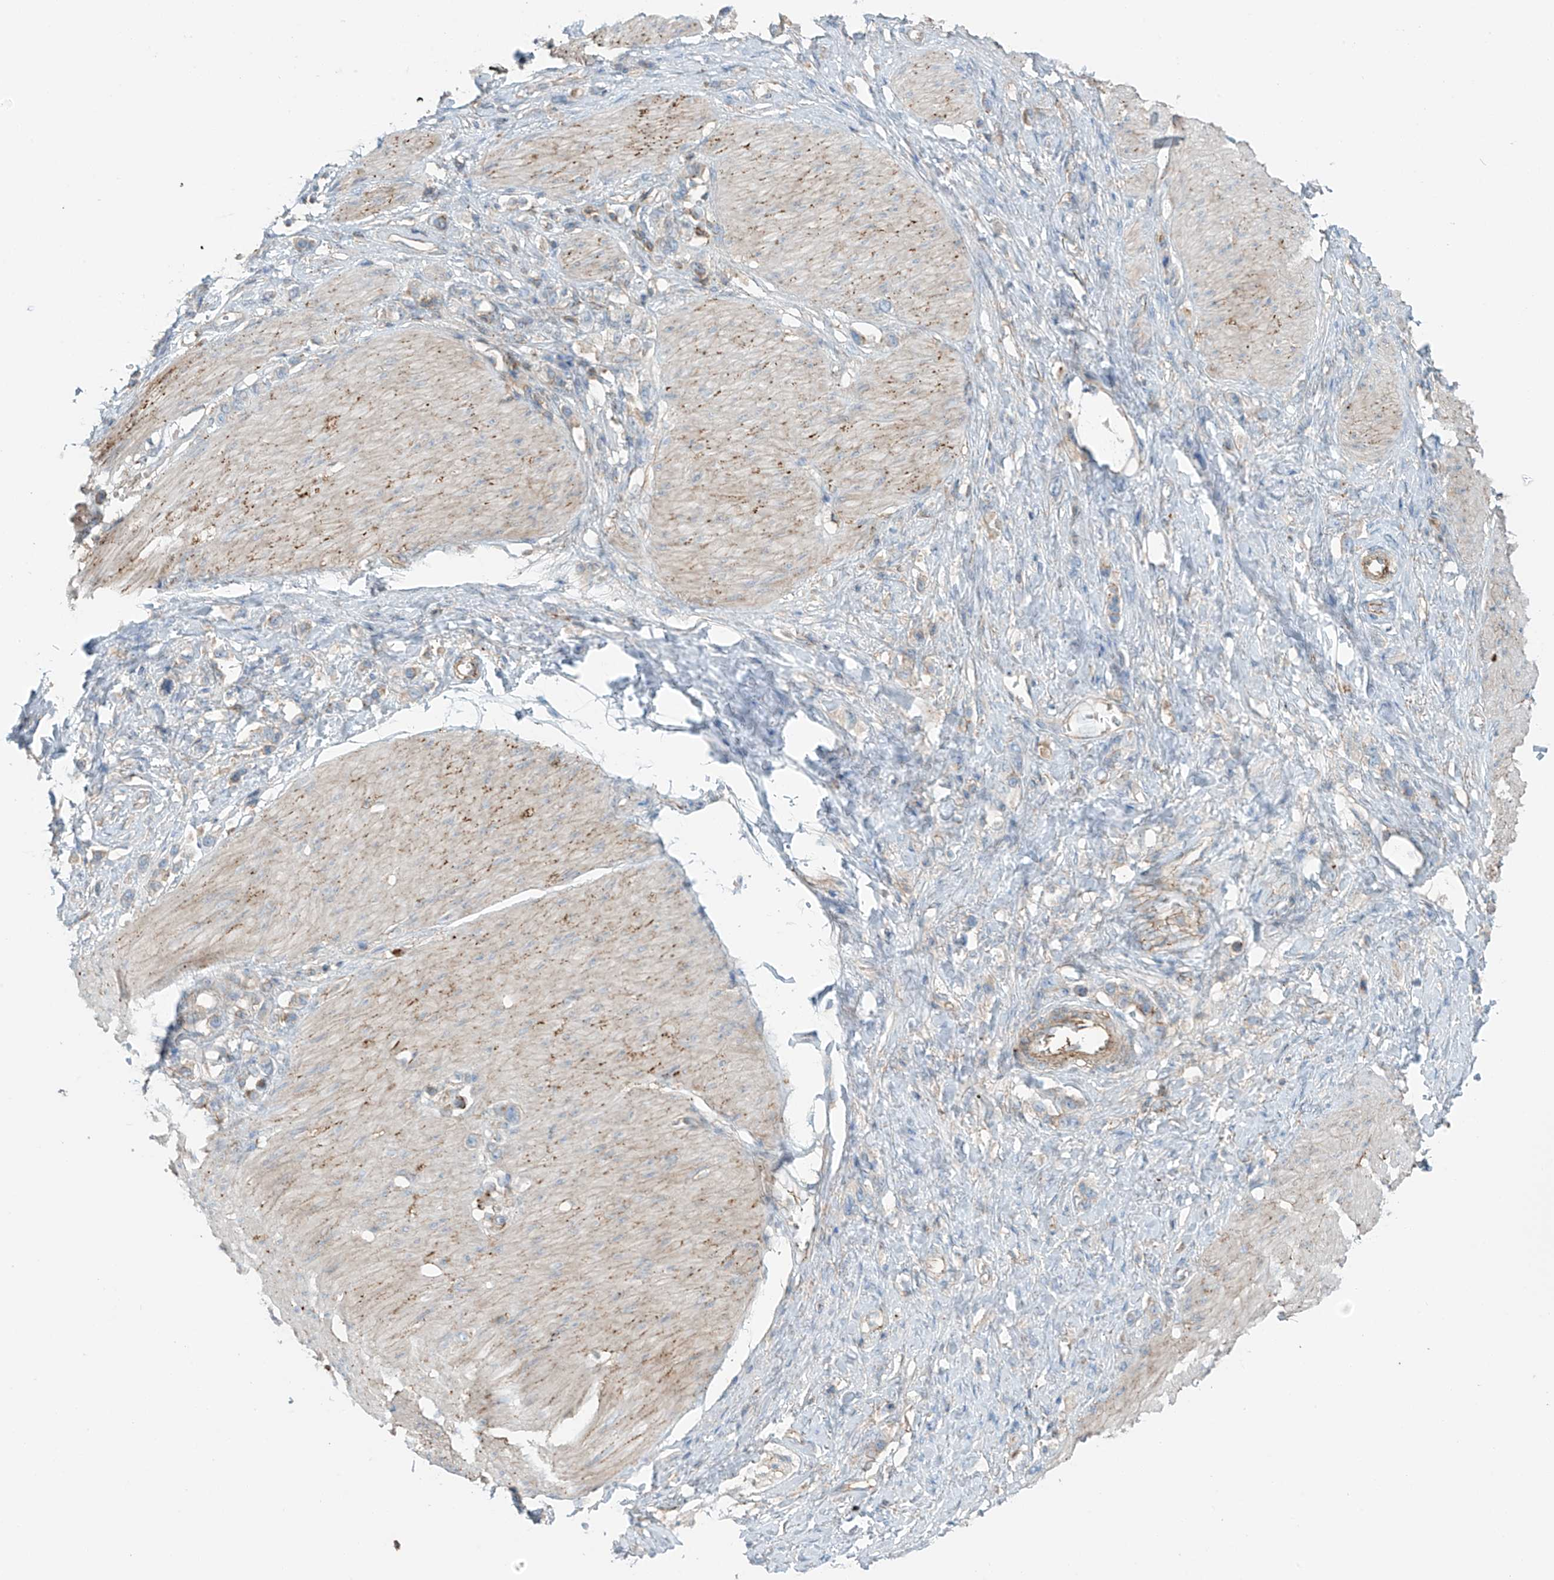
{"staining": {"intensity": "weak", "quantity": "<25%", "location": "cytoplasmic/membranous"}, "tissue": "stomach cancer", "cell_type": "Tumor cells", "image_type": "cancer", "snomed": [{"axis": "morphology", "description": "Normal tissue, NOS"}, {"axis": "morphology", "description": "Adenocarcinoma, NOS"}, {"axis": "topography", "description": "Stomach, upper"}, {"axis": "topography", "description": "Stomach"}], "caption": "Tumor cells show no significant staining in stomach cancer.", "gene": "SLC9A2", "patient": {"sex": "female", "age": 65}}